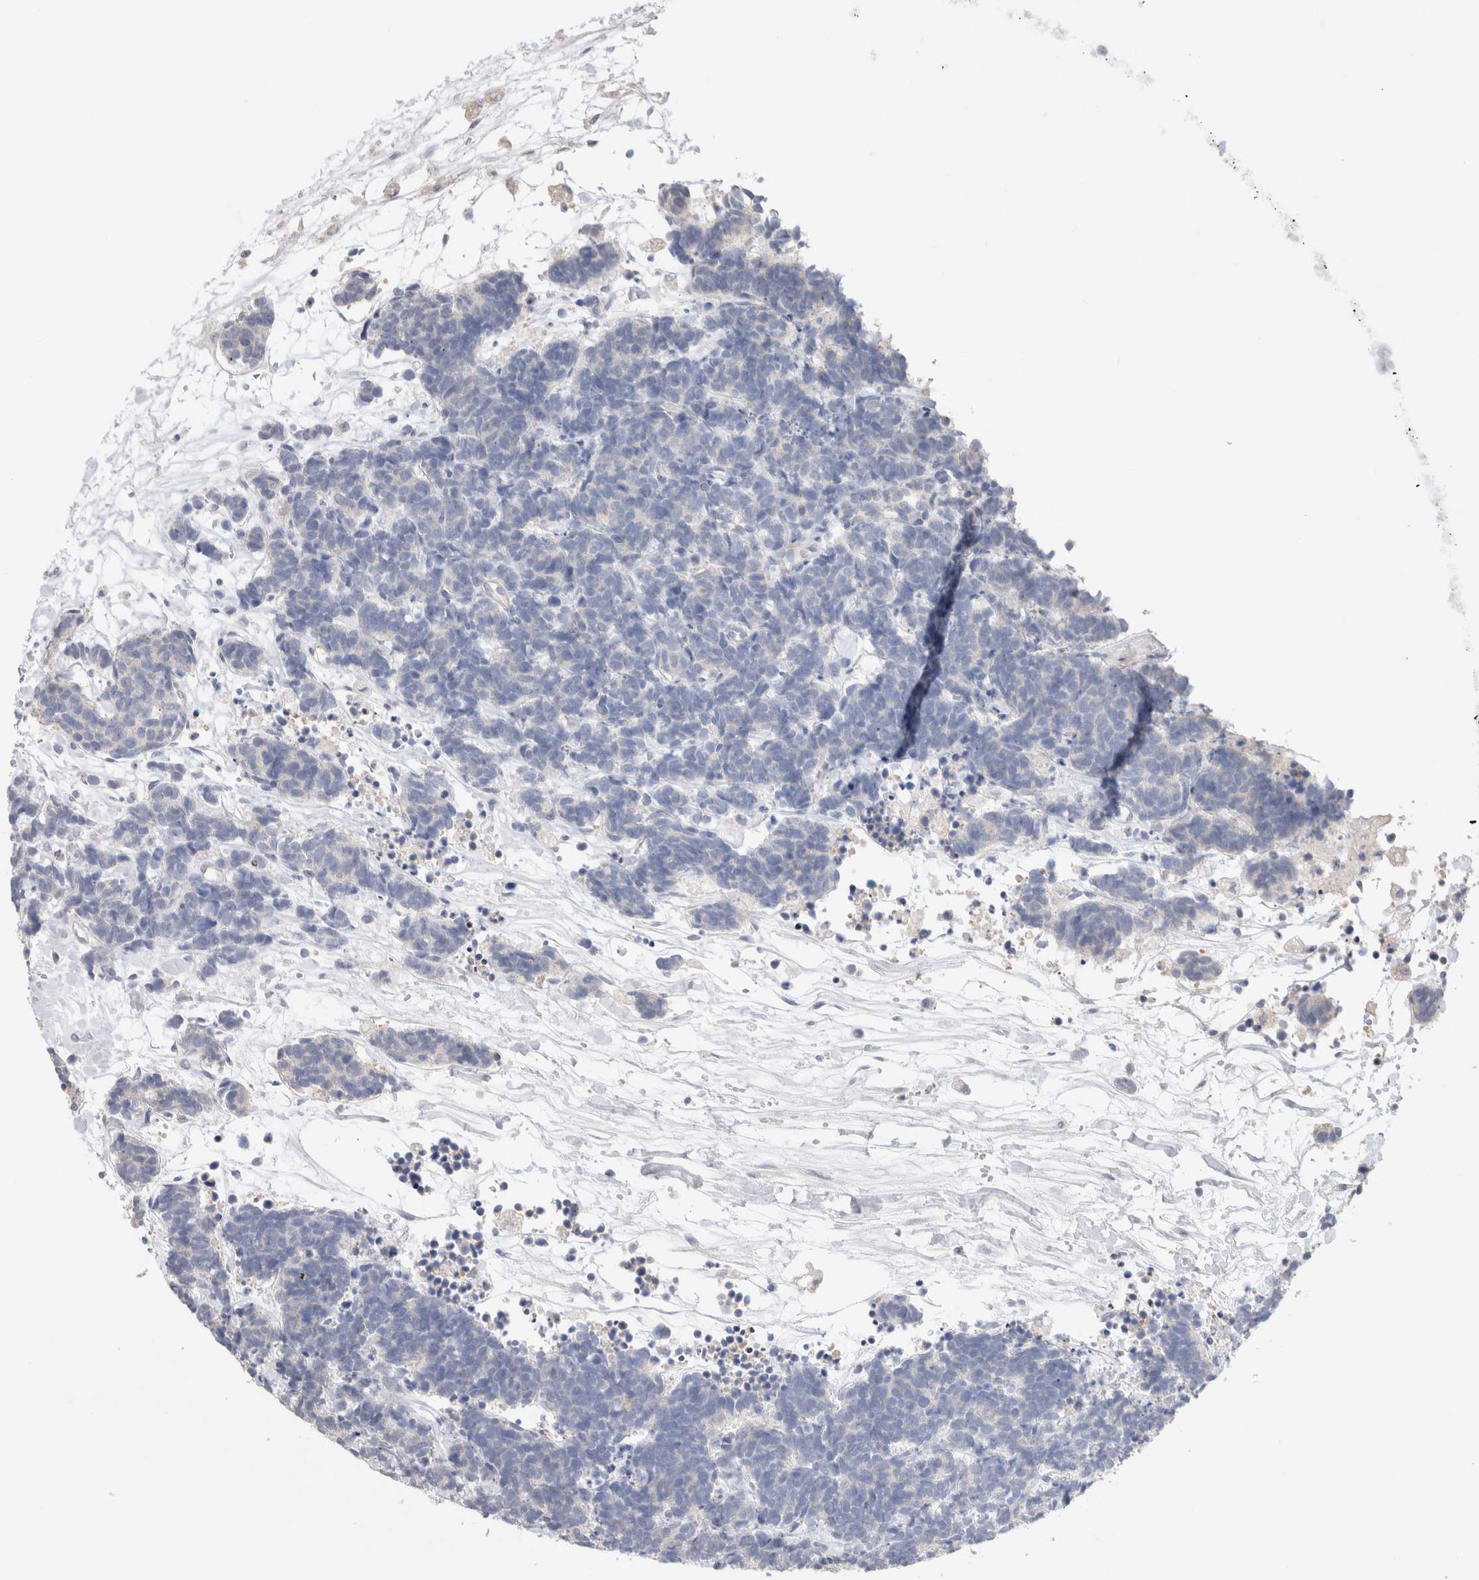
{"staining": {"intensity": "negative", "quantity": "none", "location": "none"}, "tissue": "carcinoid", "cell_type": "Tumor cells", "image_type": "cancer", "snomed": [{"axis": "morphology", "description": "Carcinoma, NOS"}, {"axis": "morphology", "description": "Carcinoid, malignant, NOS"}, {"axis": "topography", "description": "Urinary bladder"}], "caption": "IHC of human carcinoid reveals no expression in tumor cells.", "gene": "DMD", "patient": {"sex": "male", "age": 57}}